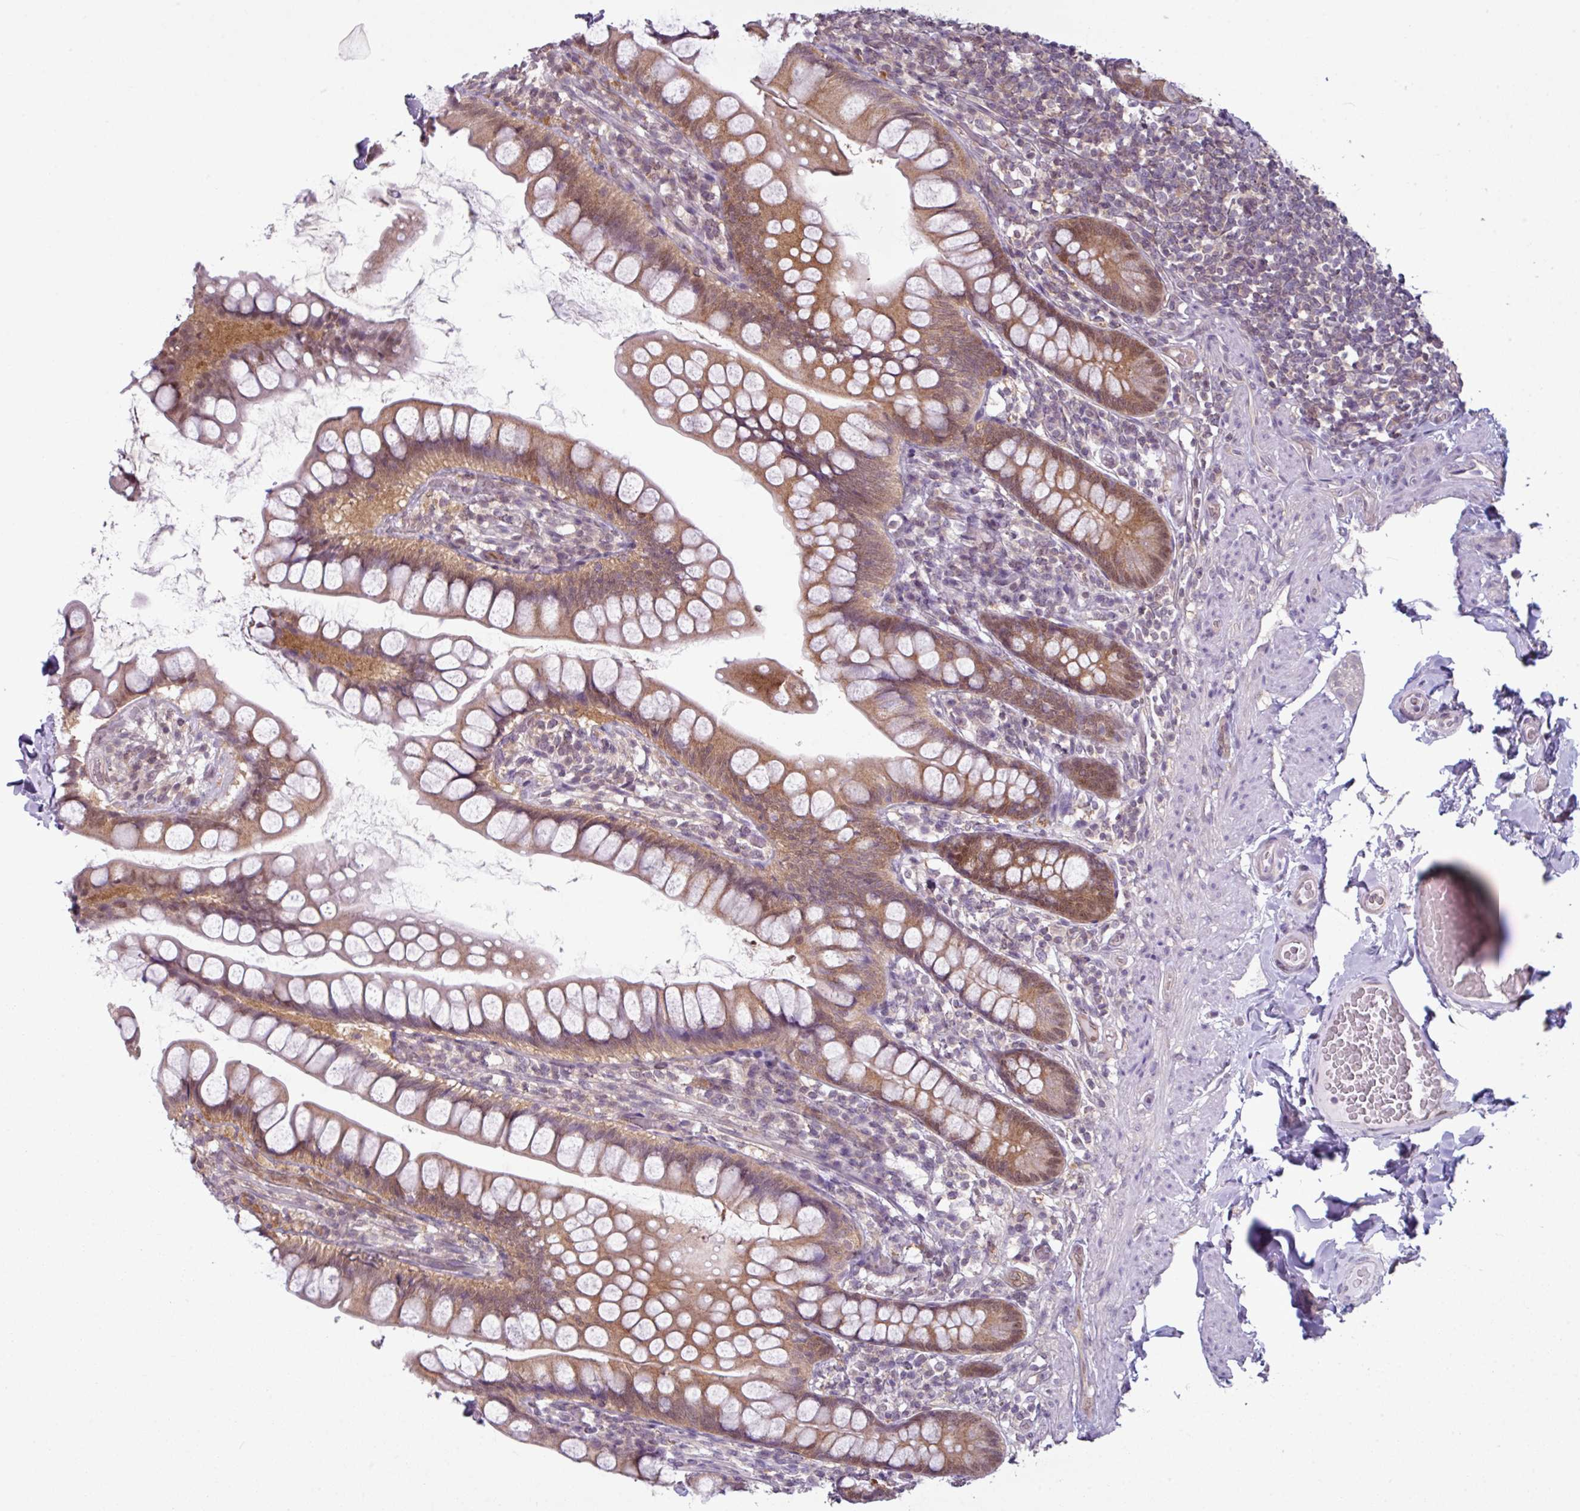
{"staining": {"intensity": "moderate", "quantity": ">75%", "location": "cytoplasmic/membranous,nuclear"}, "tissue": "small intestine", "cell_type": "Glandular cells", "image_type": "normal", "snomed": [{"axis": "morphology", "description": "Normal tissue, NOS"}, {"axis": "topography", "description": "Small intestine"}], "caption": "Immunohistochemistry (IHC) histopathology image of benign small intestine: human small intestine stained using IHC reveals medium levels of moderate protein expression localized specifically in the cytoplasmic/membranous,nuclear of glandular cells, appearing as a cytoplasmic/membranous,nuclear brown color.", "gene": "TTLL12", "patient": {"sex": "male", "age": 70}}